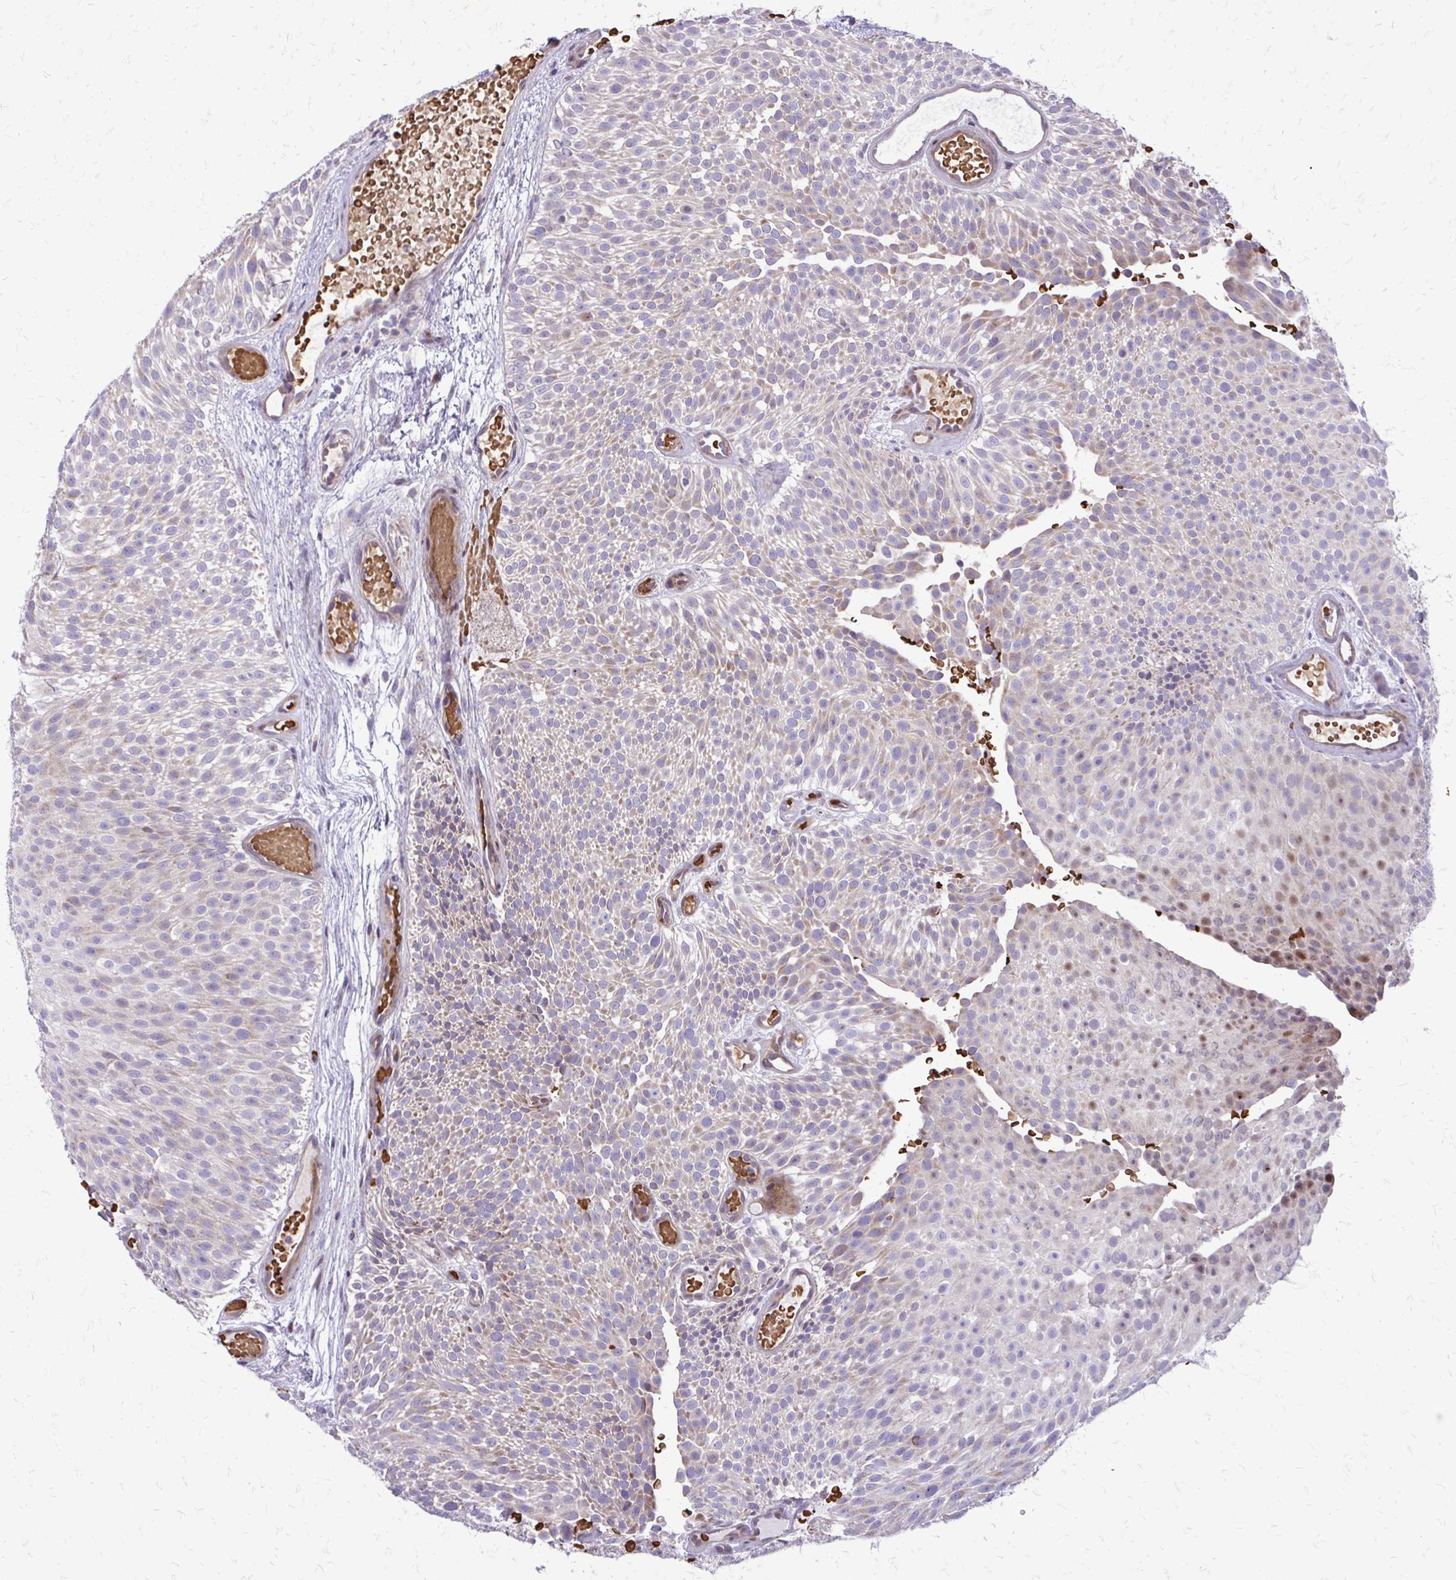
{"staining": {"intensity": "negative", "quantity": "none", "location": "none"}, "tissue": "urothelial cancer", "cell_type": "Tumor cells", "image_type": "cancer", "snomed": [{"axis": "morphology", "description": "Urothelial carcinoma, Low grade"}, {"axis": "topography", "description": "Urinary bladder"}], "caption": "The immunohistochemistry (IHC) micrograph has no significant positivity in tumor cells of urothelial carcinoma (low-grade) tissue.", "gene": "FUNDC2", "patient": {"sex": "male", "age": 78}}